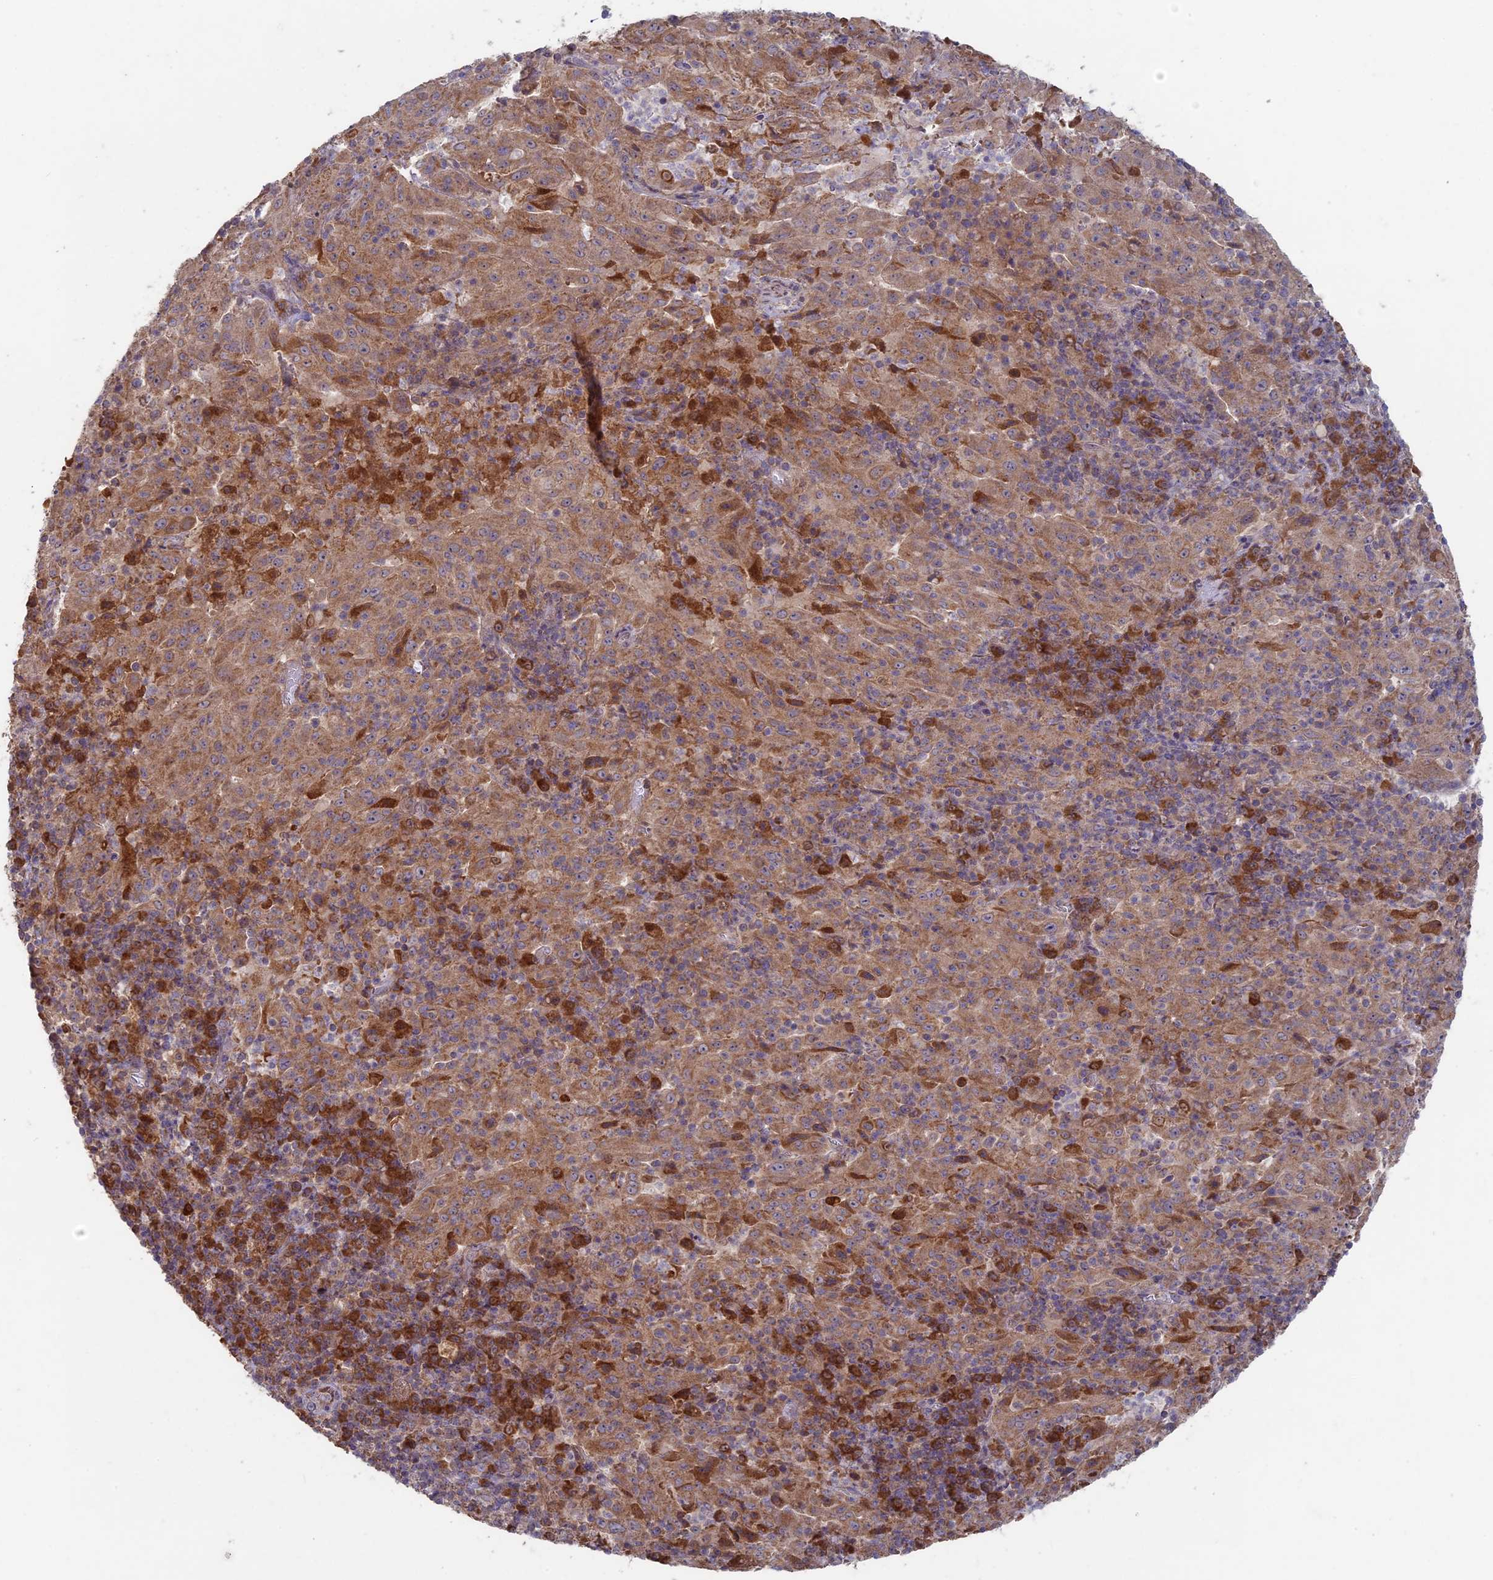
{"staining": {"intensity": "moderate", "quantity": ">75%", "location": "cytoplasmic/membranous"}, "tissue": "pancreatic cancer", "cell_type": "Tumor cells", "image_type": "cancer", "snomed": [{"axis": "morphology", "description": "Adenocarcinoma, NOS"}, {"axis": "topography", "description": "Pancreas"}], "caption": "The image exhibits a brown stain indicating the presence of a protein in the cytoplasmic/membranous of tumor cells in pancreatic cancer.", "gene": "RCCD1", "patient": {"sex": "male", "age": 63}}